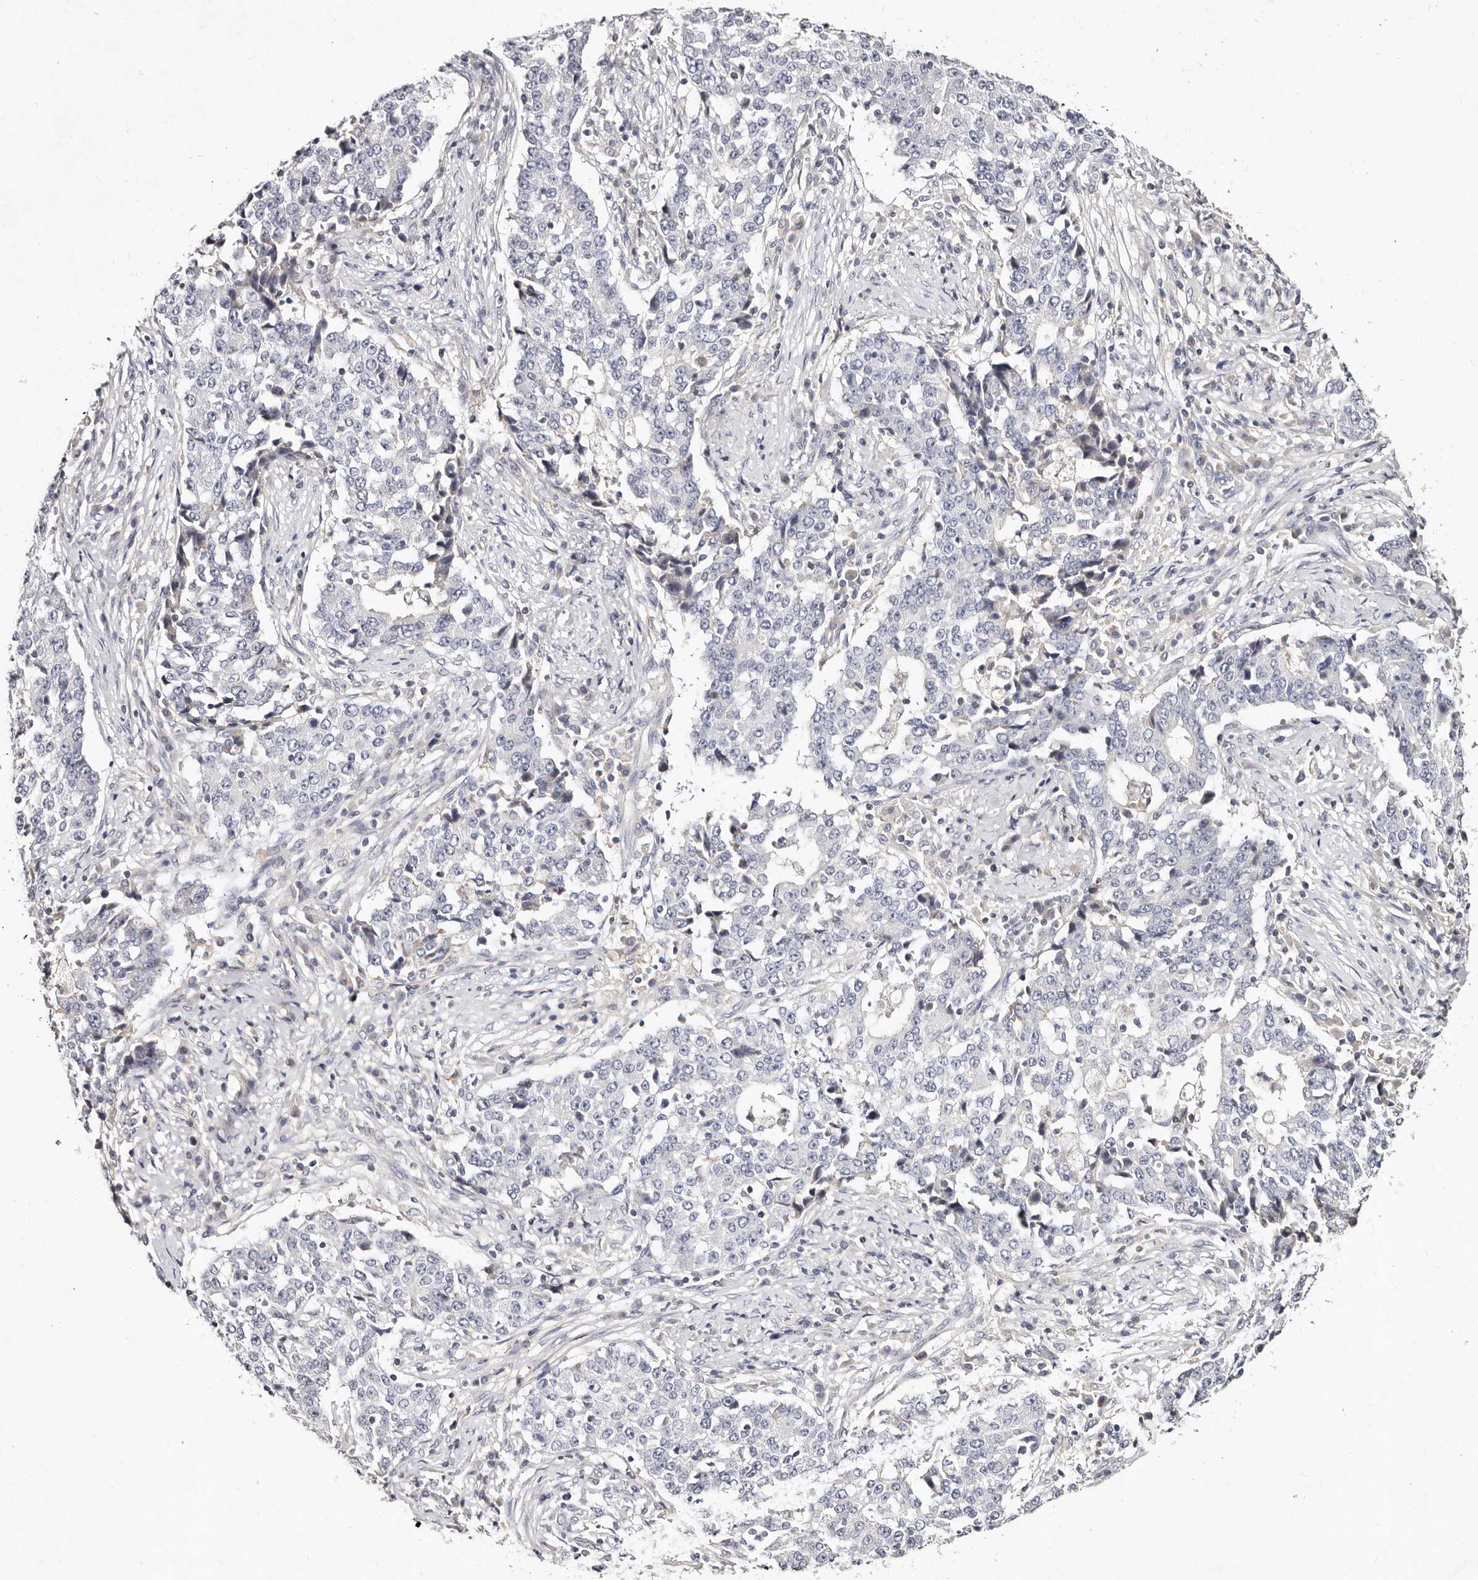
{"staining": {"intensity": "negative", "quantity": "none", "location": "none"}, "tissue": "stomach cancer", "cell_type": "Tumor cells", "image_type": "cancer", "snomed": [{"axis": "morphology", "description": "Adenocarcinoma, NOS"}, {"axis": "topography", "description": "Stomach"}], "caption": "This is a photomicrograph of IHC staining of stomach cancer, which shows no staining in tumor cells.", "gene": "MRPS33", "patient": {"sex": "male", "age": 59}}